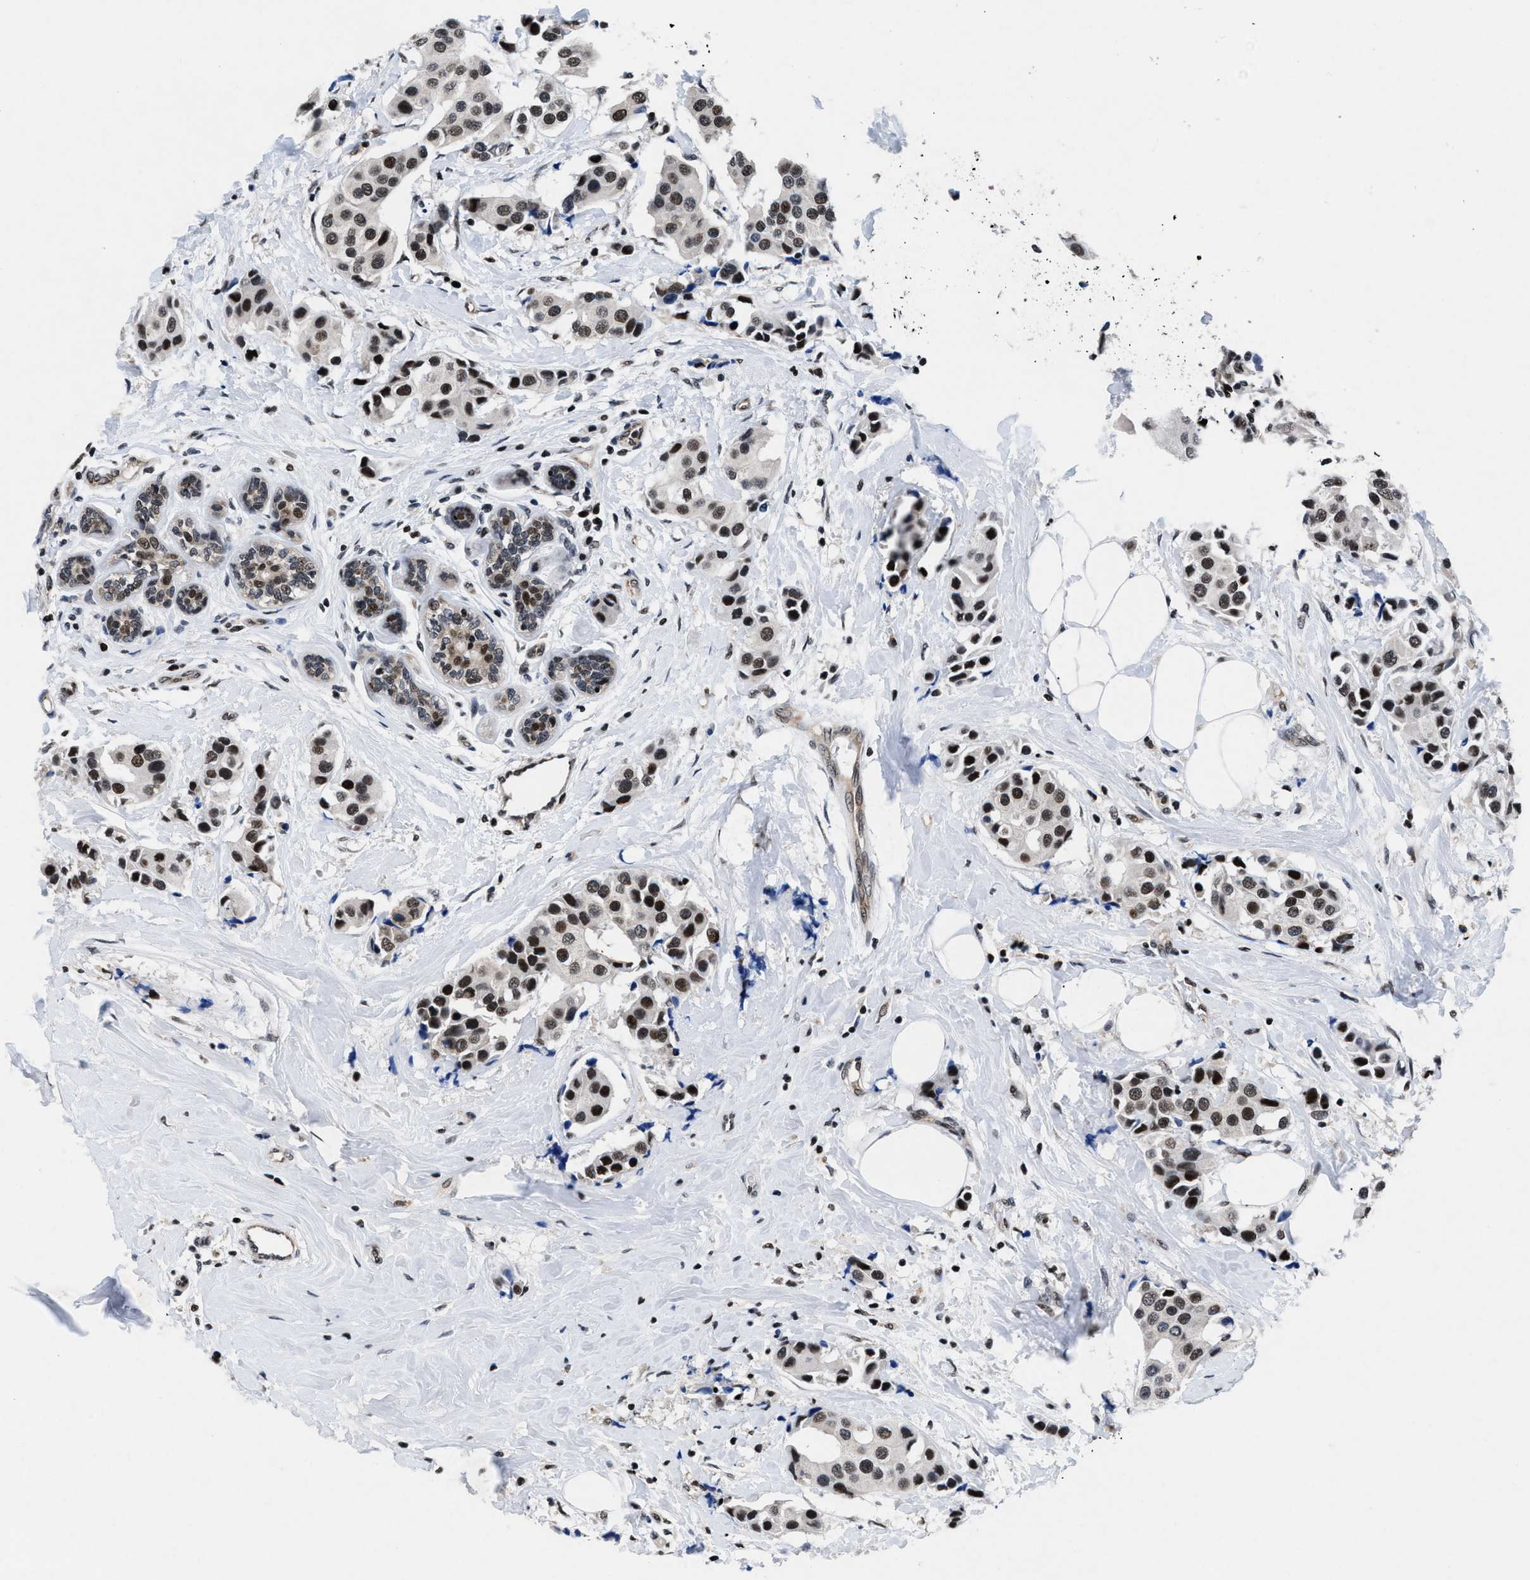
{"staining": {"intensity": "strong", "quantity": ">75%", "location": "nuclear"}, "tissue": "breast cancer", "cell_type": "Tumor cells", "image_type": "cancer", "snomed": [{"axis": "morphology", "description": "Normal tissue, NOS"}, {"axis": "morphology", "description": "Duct carcinoma"}, {"axis": "topography", "description": "Breast"}], "caption": "Protein expression analysis of human breast cancer reveals strong nuclear staining in about >75% of tumor cells. (Brightfield microscopy of DAB IHC at high magnification).", "gene": "WDR81", "patient": {"sex": "female", "age": 39}}